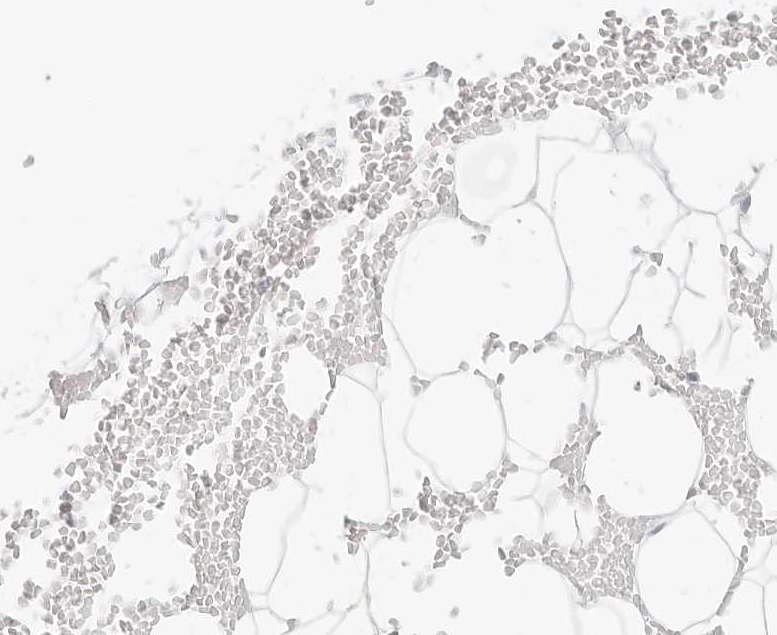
{"staining": {"intensity": "negative", "quantity": "none", "location": "none"}, "tissue": "adipose tissue", "cell_type": "Adipocytes", "image_type": "normal", "snomed": [{"axis": "morphology", "description": "Normal tissue, NOS"}, {"axis": "topography", "description": "Breast"}], "caption": "The histopathology image shows no significant positivity in adipocytes of adipose tissue.", "gene": "NEO1", "patient": {"sex": "female", "age": 23}}